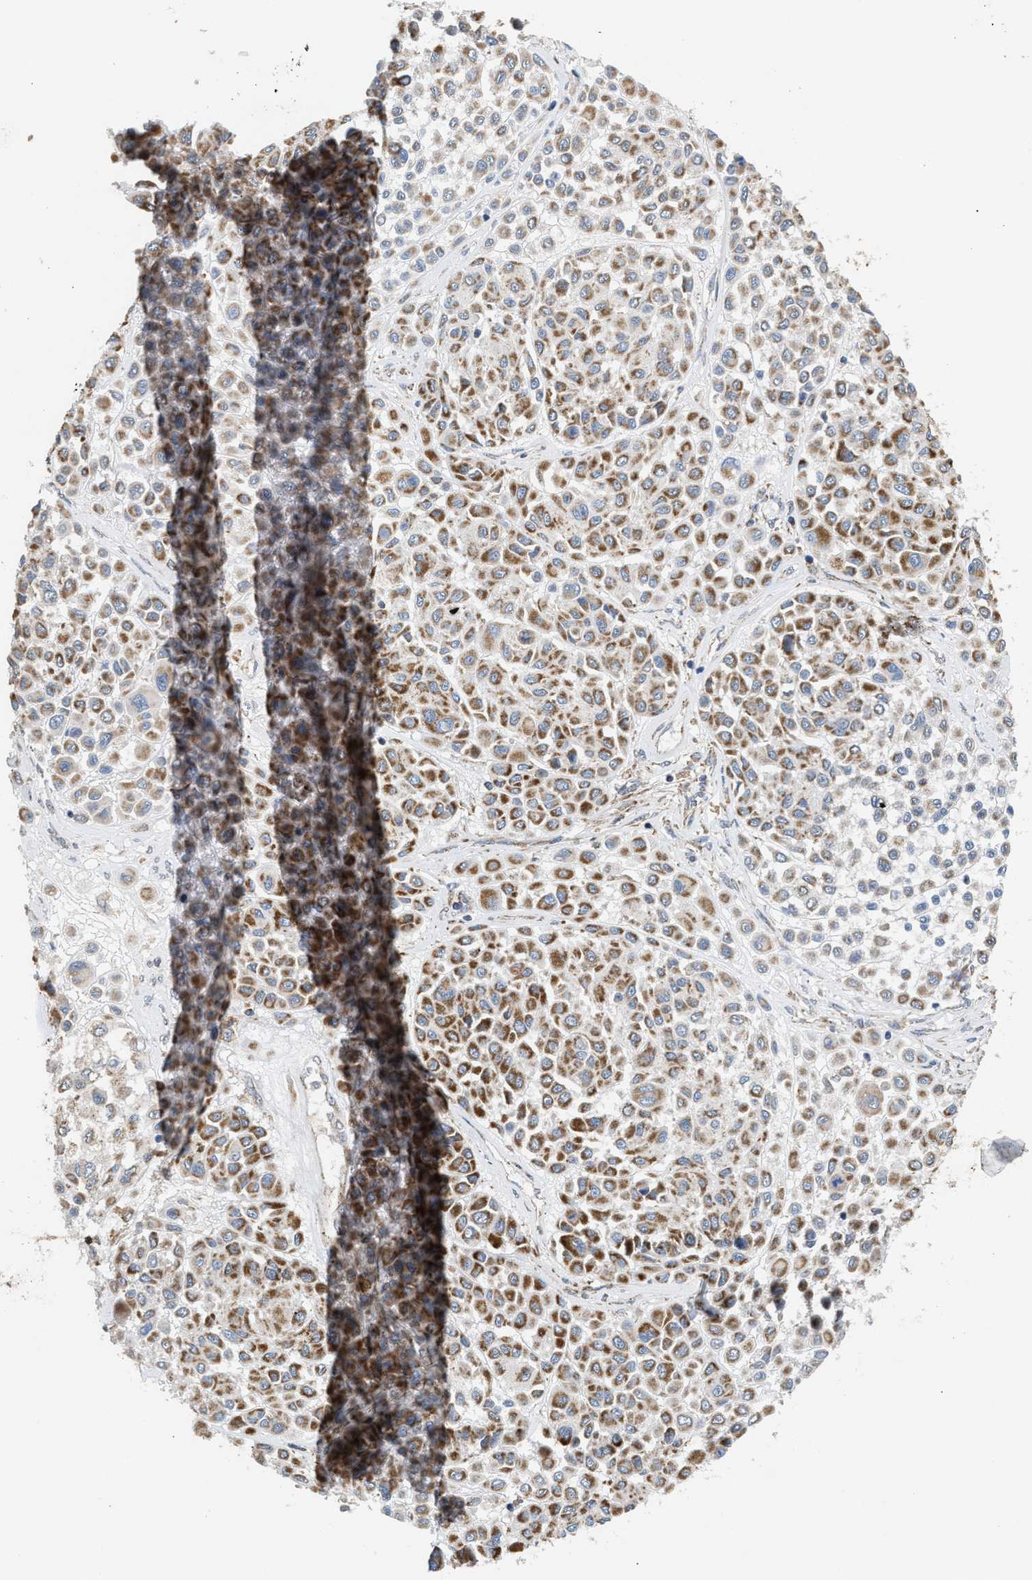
{"staining": {"intensity": "moderate", "quantity": ">75%", "location": "cytoplasmic/membranous"}, "tissue": "melanoma", "cell_type": "Tumor cells", "image_type": "cancer", "snomed": [{"axis": "morphology", "description": "Malignant melanoma, Metastatic site"}, {"axis": "topography", "description": "Soft tissue"}], "caption": "Human malignant melanoma (metastatic site) stained with a protein marker displays moderate staining in tumor cells.", "gene": "TACO1", "patient": {"sex": "male", "age": 41}}